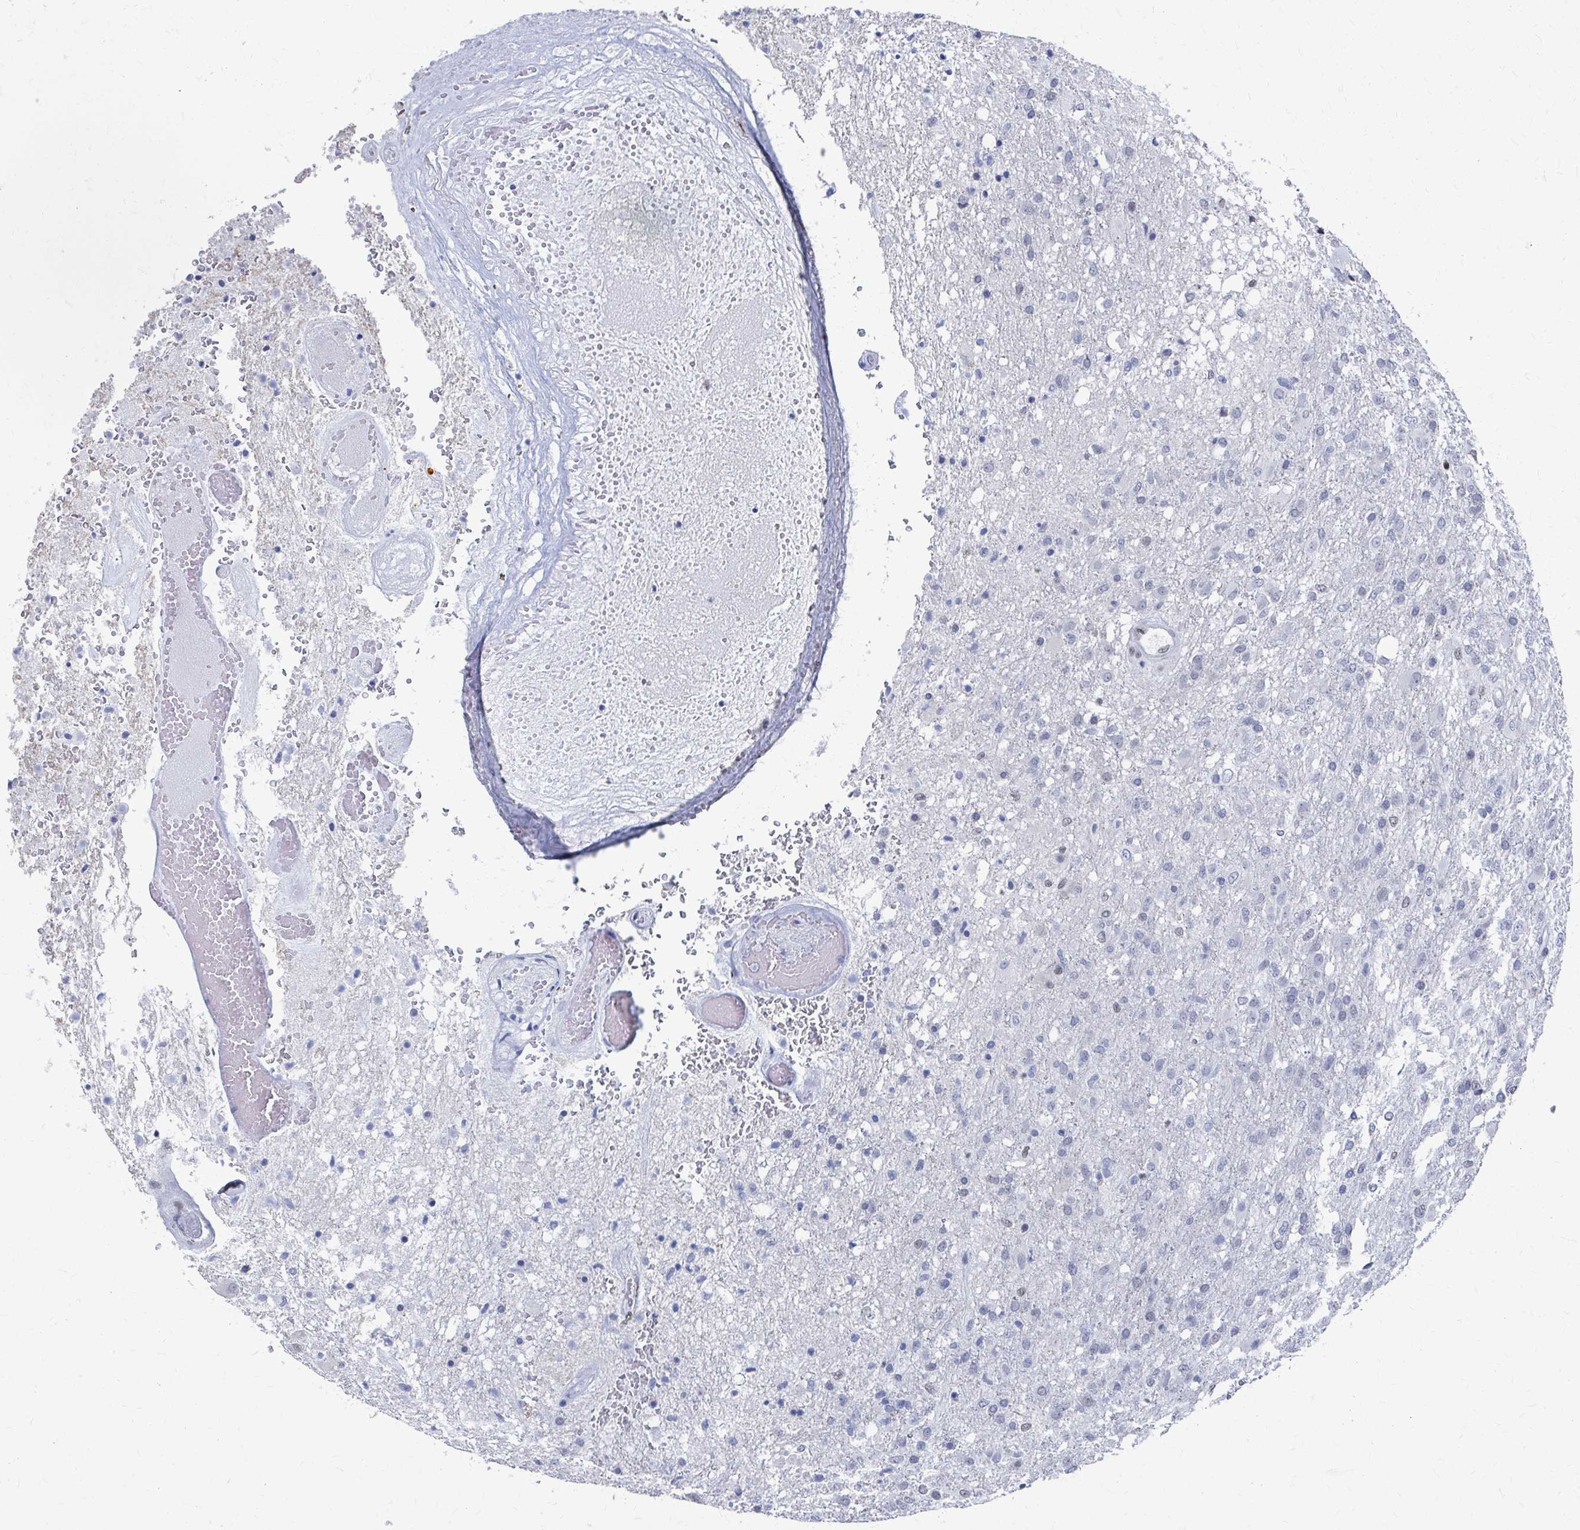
{"staining": {"intensity": "negative", "quantity": "none", "location": "none"}, "tissue": "glioma", "cell_type": "Tumor cells", "image_type": "cancer", "snomed": [{"axis": "morphology", "description": "Glioma, malignant, High grade"}, {"axis": "topography", "description": "Brain"}], "caption": "This is an immunohistochemistry (IHC) image of glioma. There is no staining in tumor cells.", "gene": "CDIN1", "patient": {"sex": "female", "age": 74}}